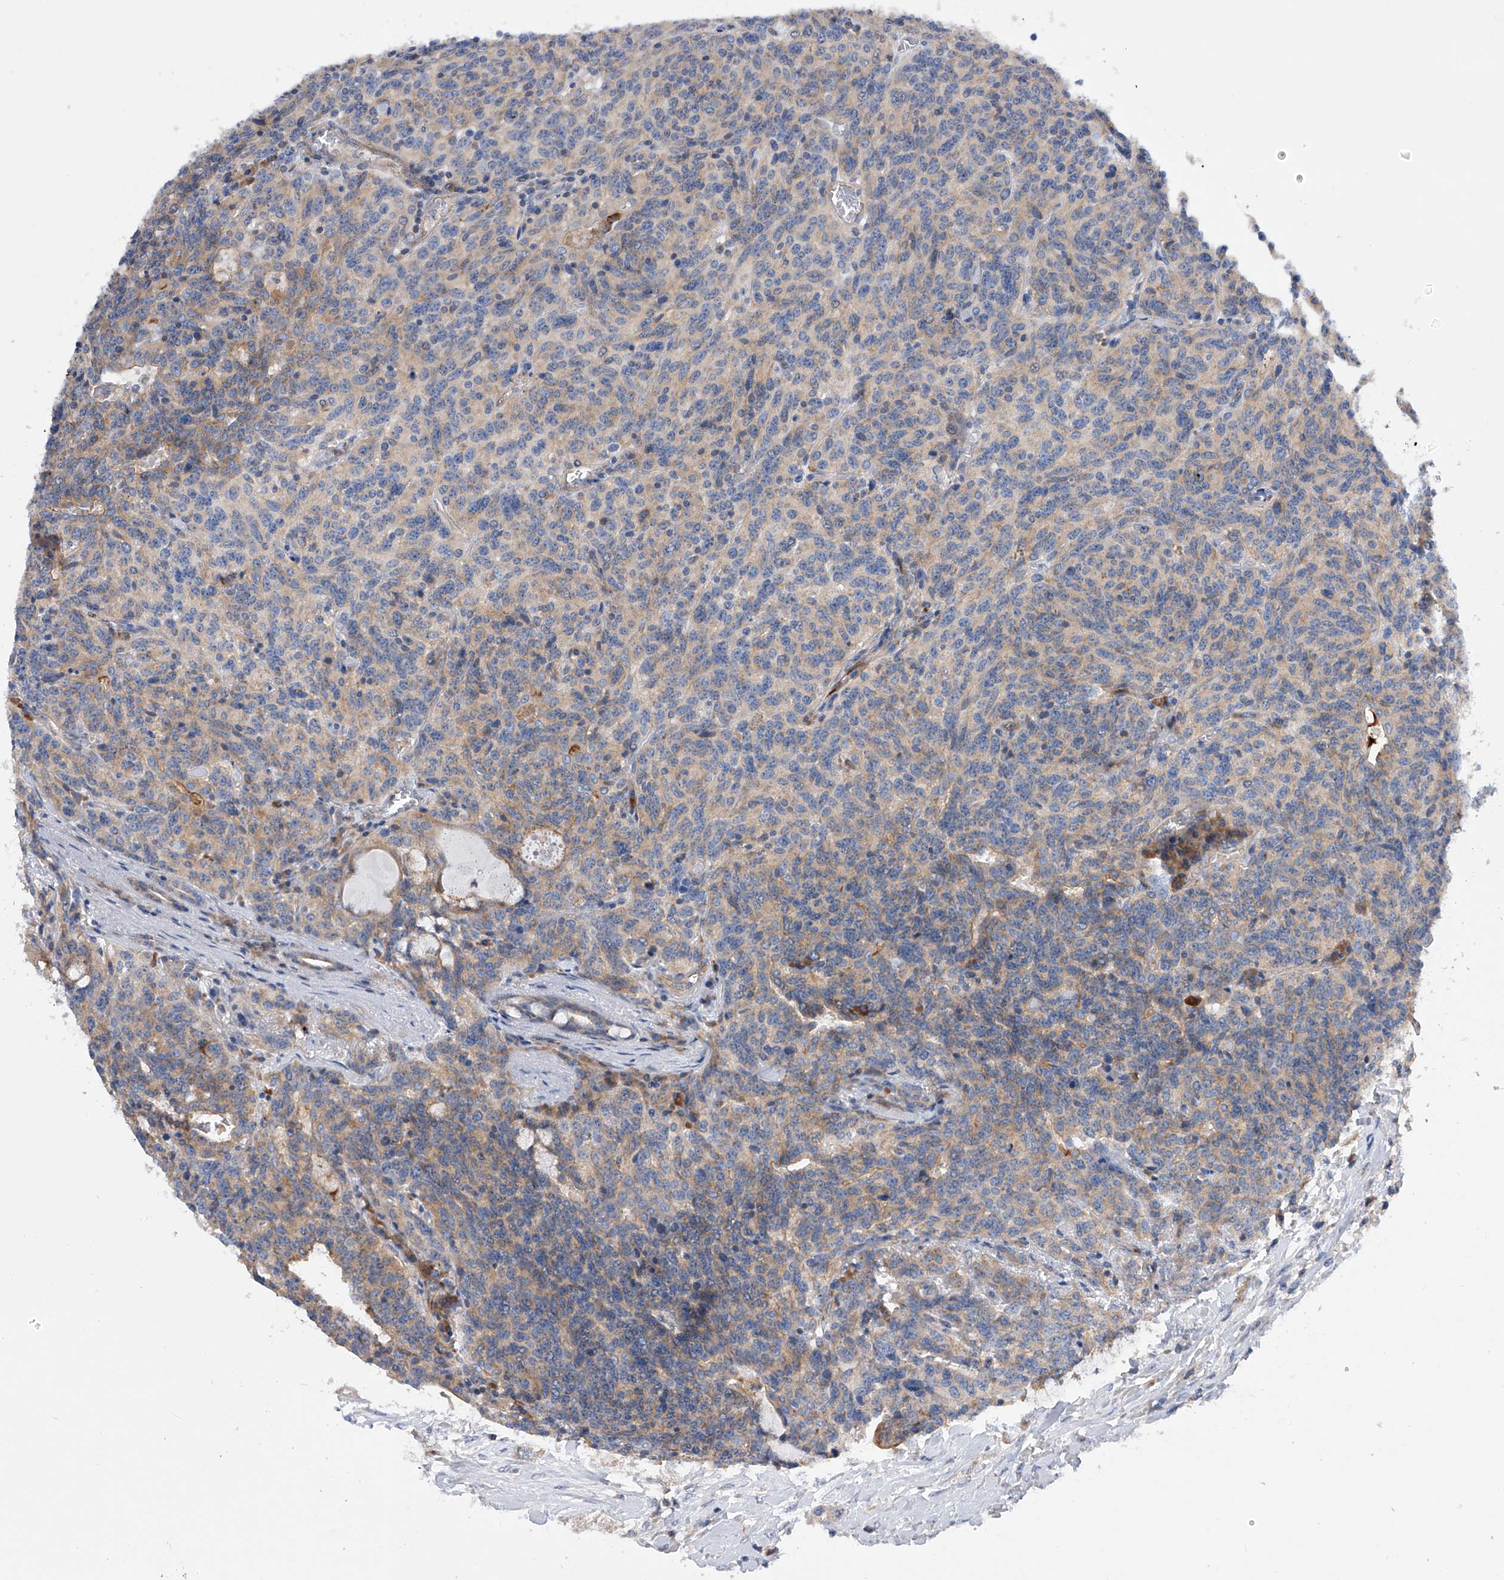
{"staining": {"intensity": "moderate", "quantity": "25%-75%", "location": "cytoplasmic/membranous"}, "tissue": "carcinoid", "cell_type": "Tumor cells", "image_type": "cancer", "snomed": [{"axis": "morphology", "description": "Carcinoid, malignant, NOS"}, {"axis": "topography", "description": "Lung"}], "caption": "A medium amount of moderate cytoplasmic/membranous expression is identified in approximately 25%-75% of tumor cells in carcinoid (malignant) tissue.", "gene": "MLYCD", "patient": {"sex": "female", "age": 46}}